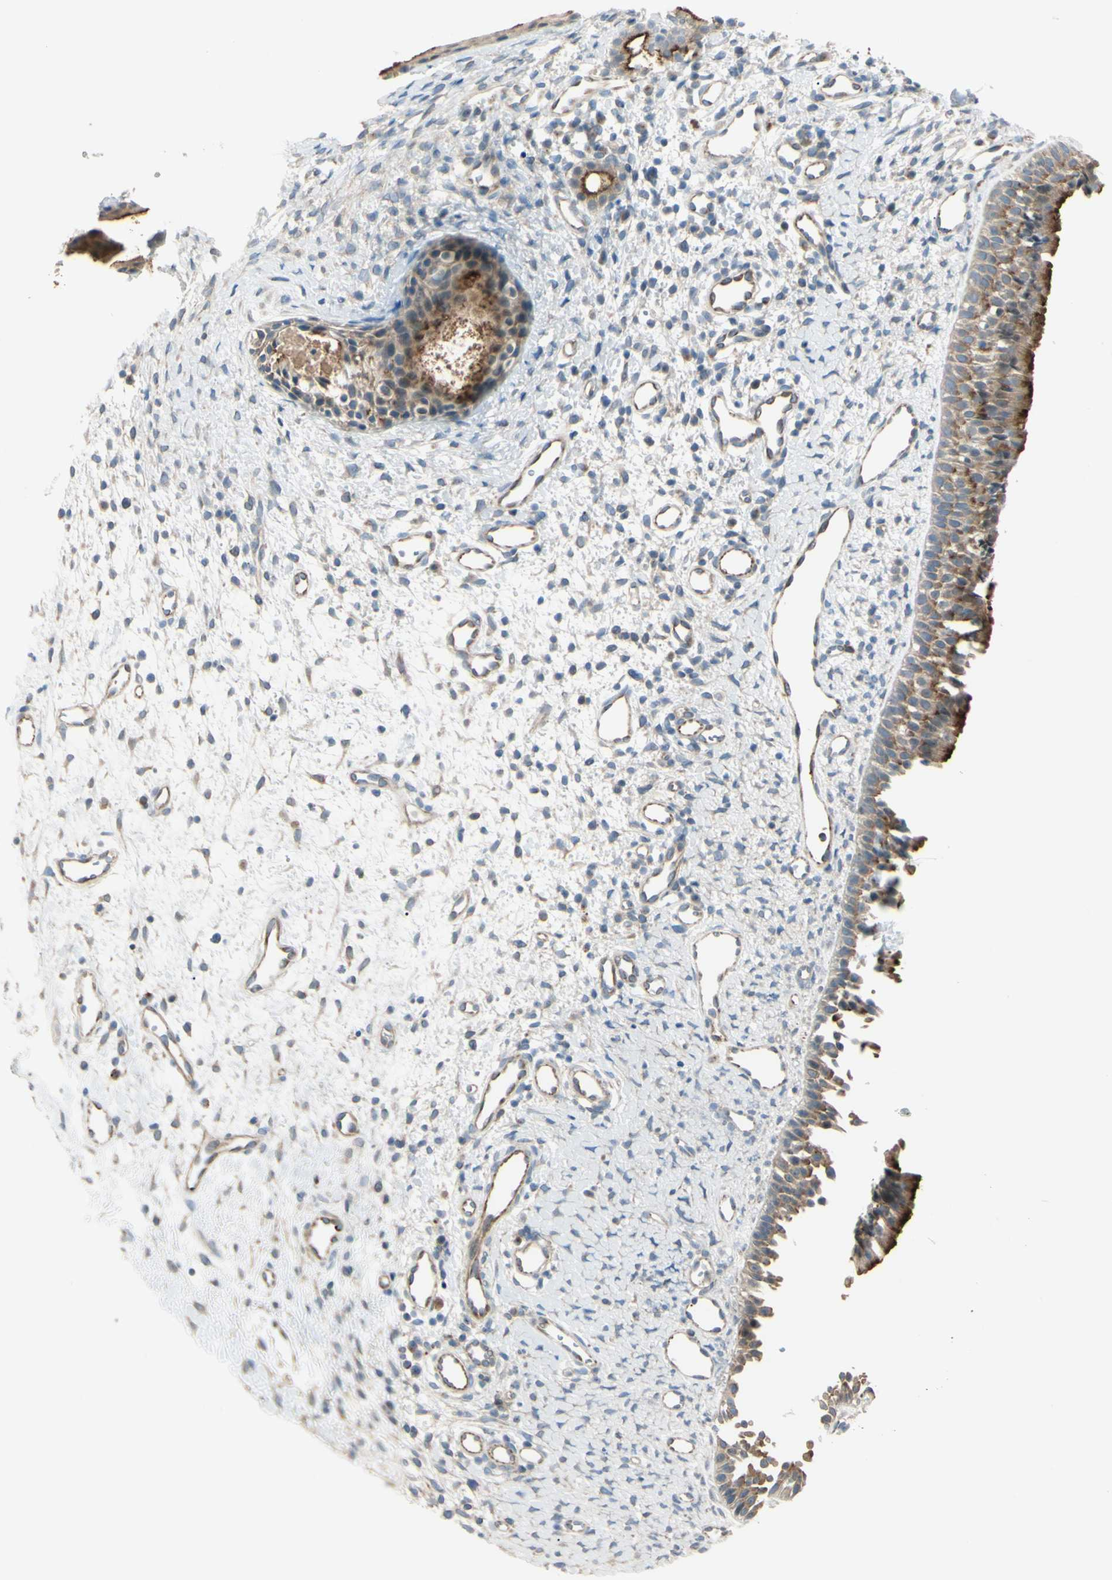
{"staining": {"intensity": "moderate", "quantity": ">75%", "location": "cytoplasmic/membranous"}, "tissue": "nasopharynx", "cell_type": "Respiratory epithelial cells", "image_type": "normal", "snomed": [{"axis": "morphology", "description": "Normal tissue, NOS"}, {"axis": "topography", "description": "Nasopharynx"}], "caption": "The histopathology image shows a brown stain indicating the presence of a protein in the cytoplasmic/membranous of respiratory epithelial cells in nasopharynx.", "gene": "LMTK2", "patient": {"sex": "male", "age": 22}}